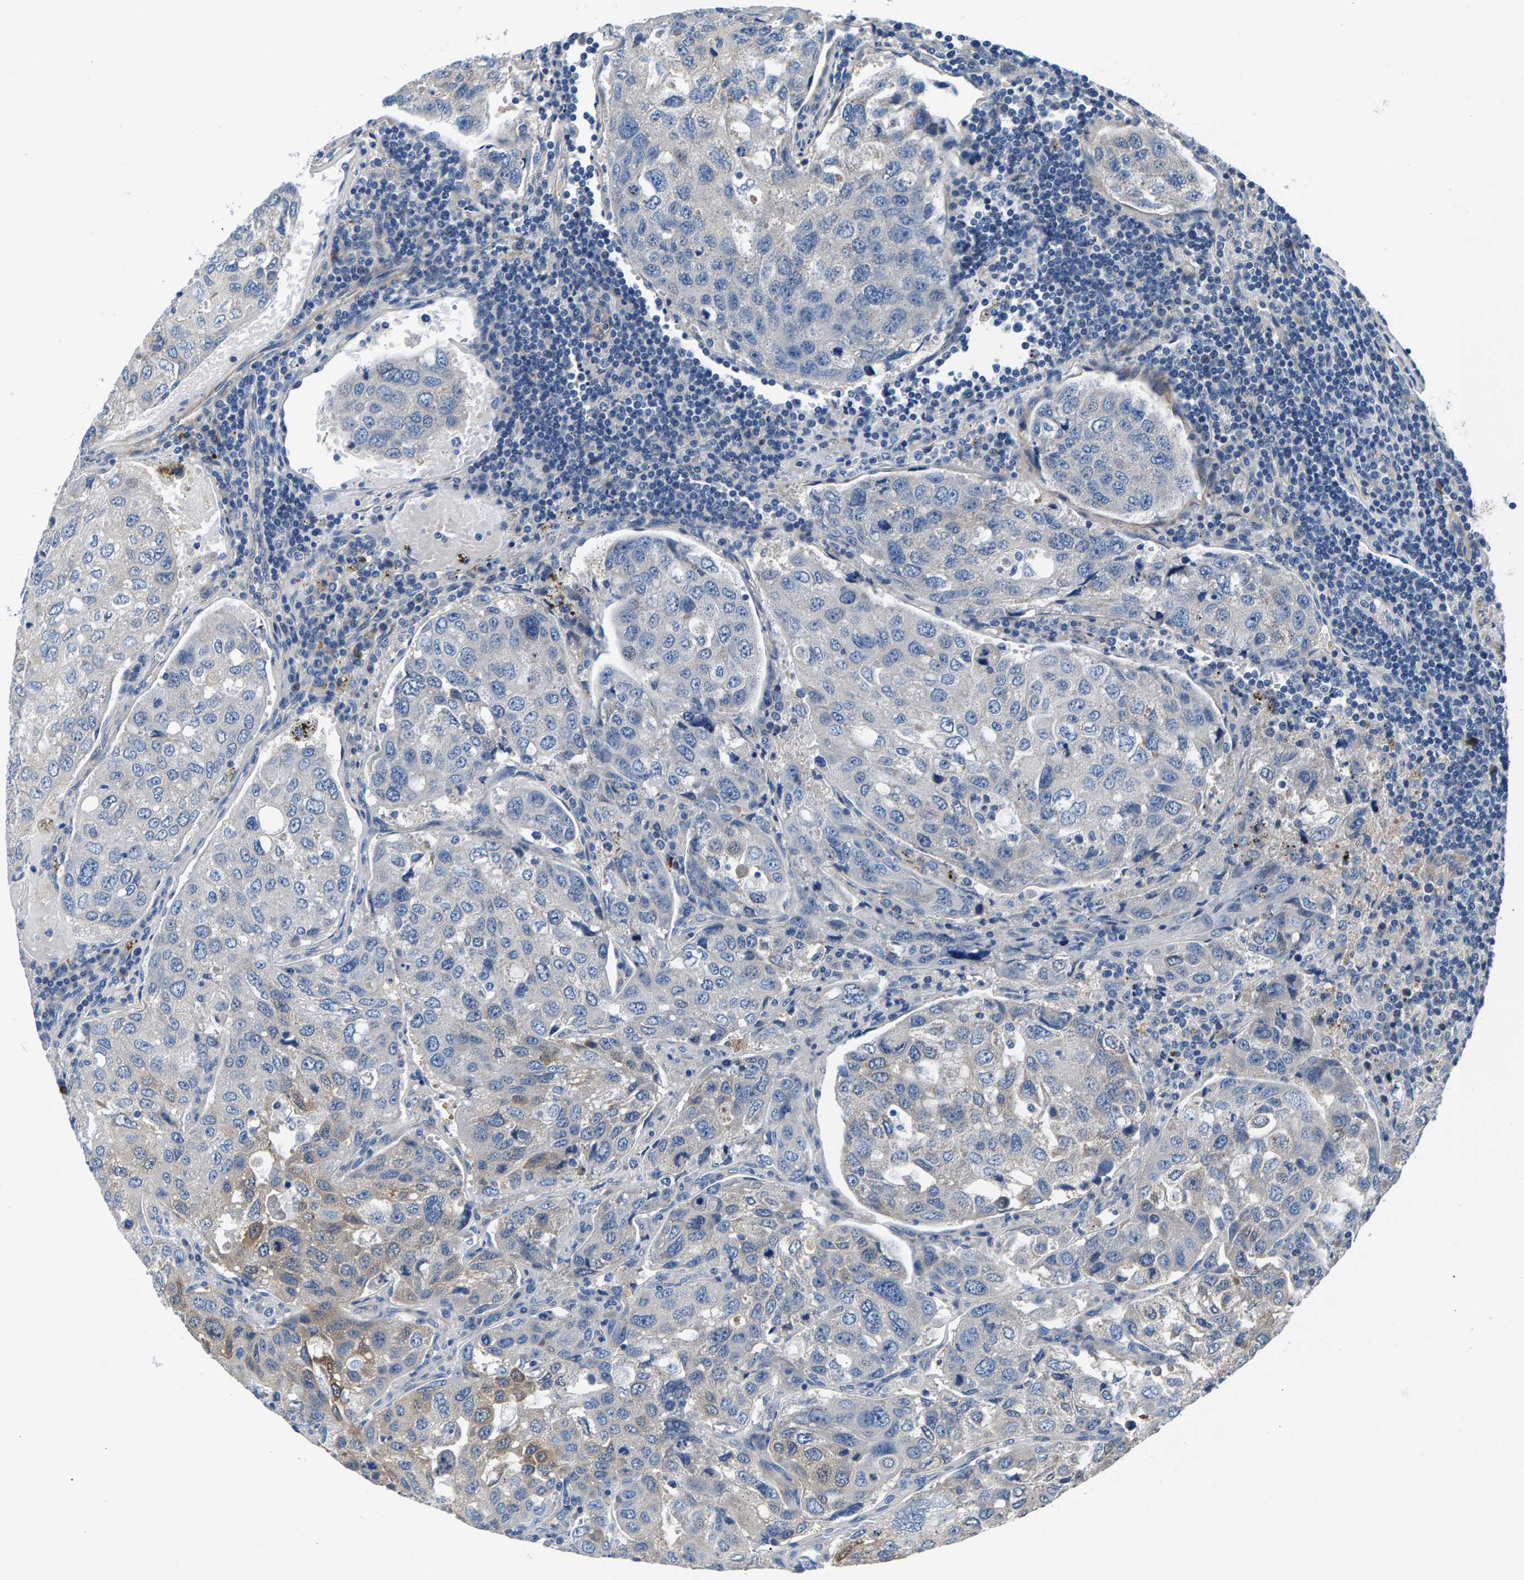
{"staining": {"intensity": "negative", "quantity": "none", "location": "none"}, "tissue": "urothelial cancer", "cell_type": "Tumor cells", "image_type": "cancer", "snomed": [{"axis": "morphology", "description": "Urothelial carcinoma, High grade"}, {"axis": "topography", "description": "Lymph node"}, {"axis": "topography", "description": "Urinary bladder"}], "caption": "An immunohistochemistry (IHC) histopathology image of urothelial cancer is shown. There is no staining in tumor cells of urothelial cancer.", "gene": "CDRT4", "patient": {"sex": "male", "age": 51}}